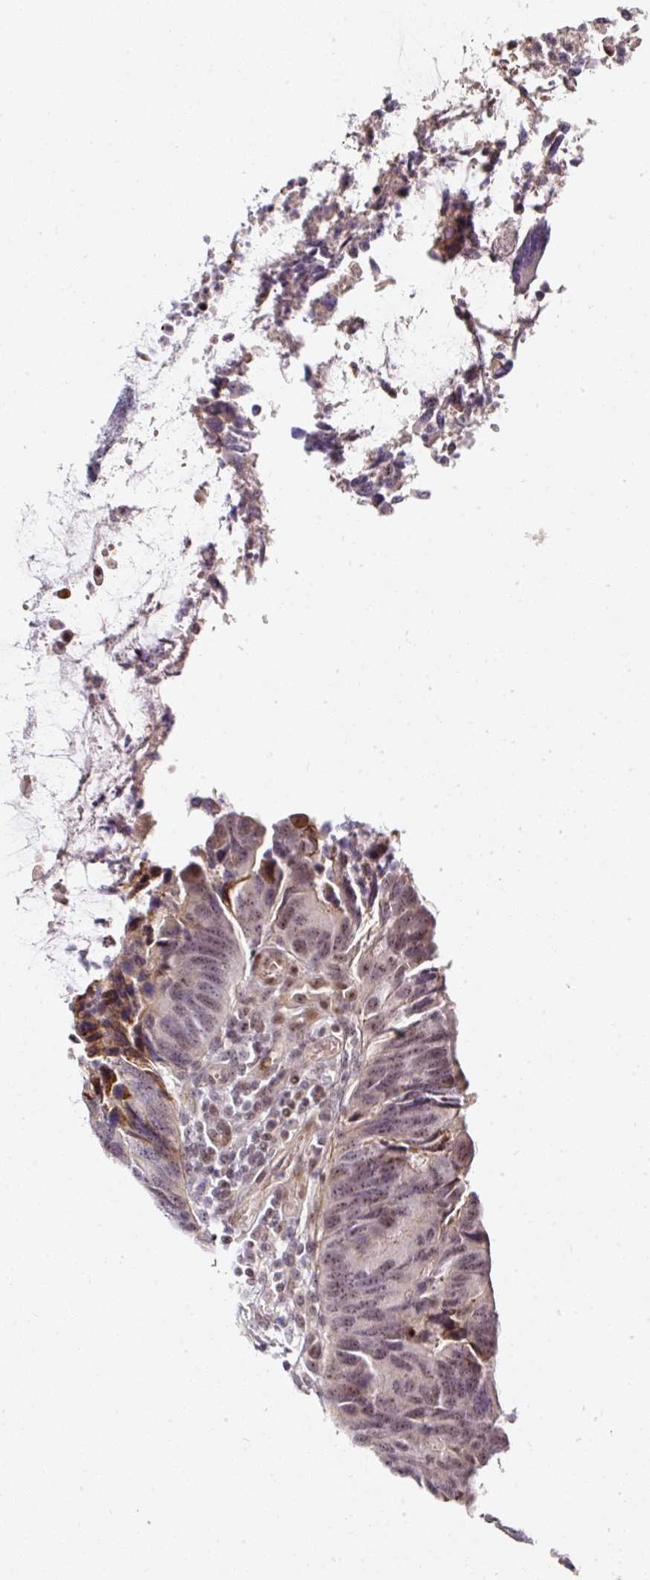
{"staining": {"intensity": "weak", "quantity": "25%-75%", "location": "cytoplasmic/membranous,nuclear"}, "tissue": "colorectal cancer", "cell_type": "Tumor cells", "image_type": "cancer", "snomed": [{"axis": "morphology", "description": "Adenocarcinoma, NOS"}, {"axis": "topography", "description": "Colon"}], "caption": "Approximately 25%-75% of tumor cells in adenocarcinoma (colorectal) show weak cytoplasmic/membranous and nuclear protein expression as visualized by brown immunohistochemical staining.", "gene": "MXRA8", "patient": {"sex": "female", "age": 67}}